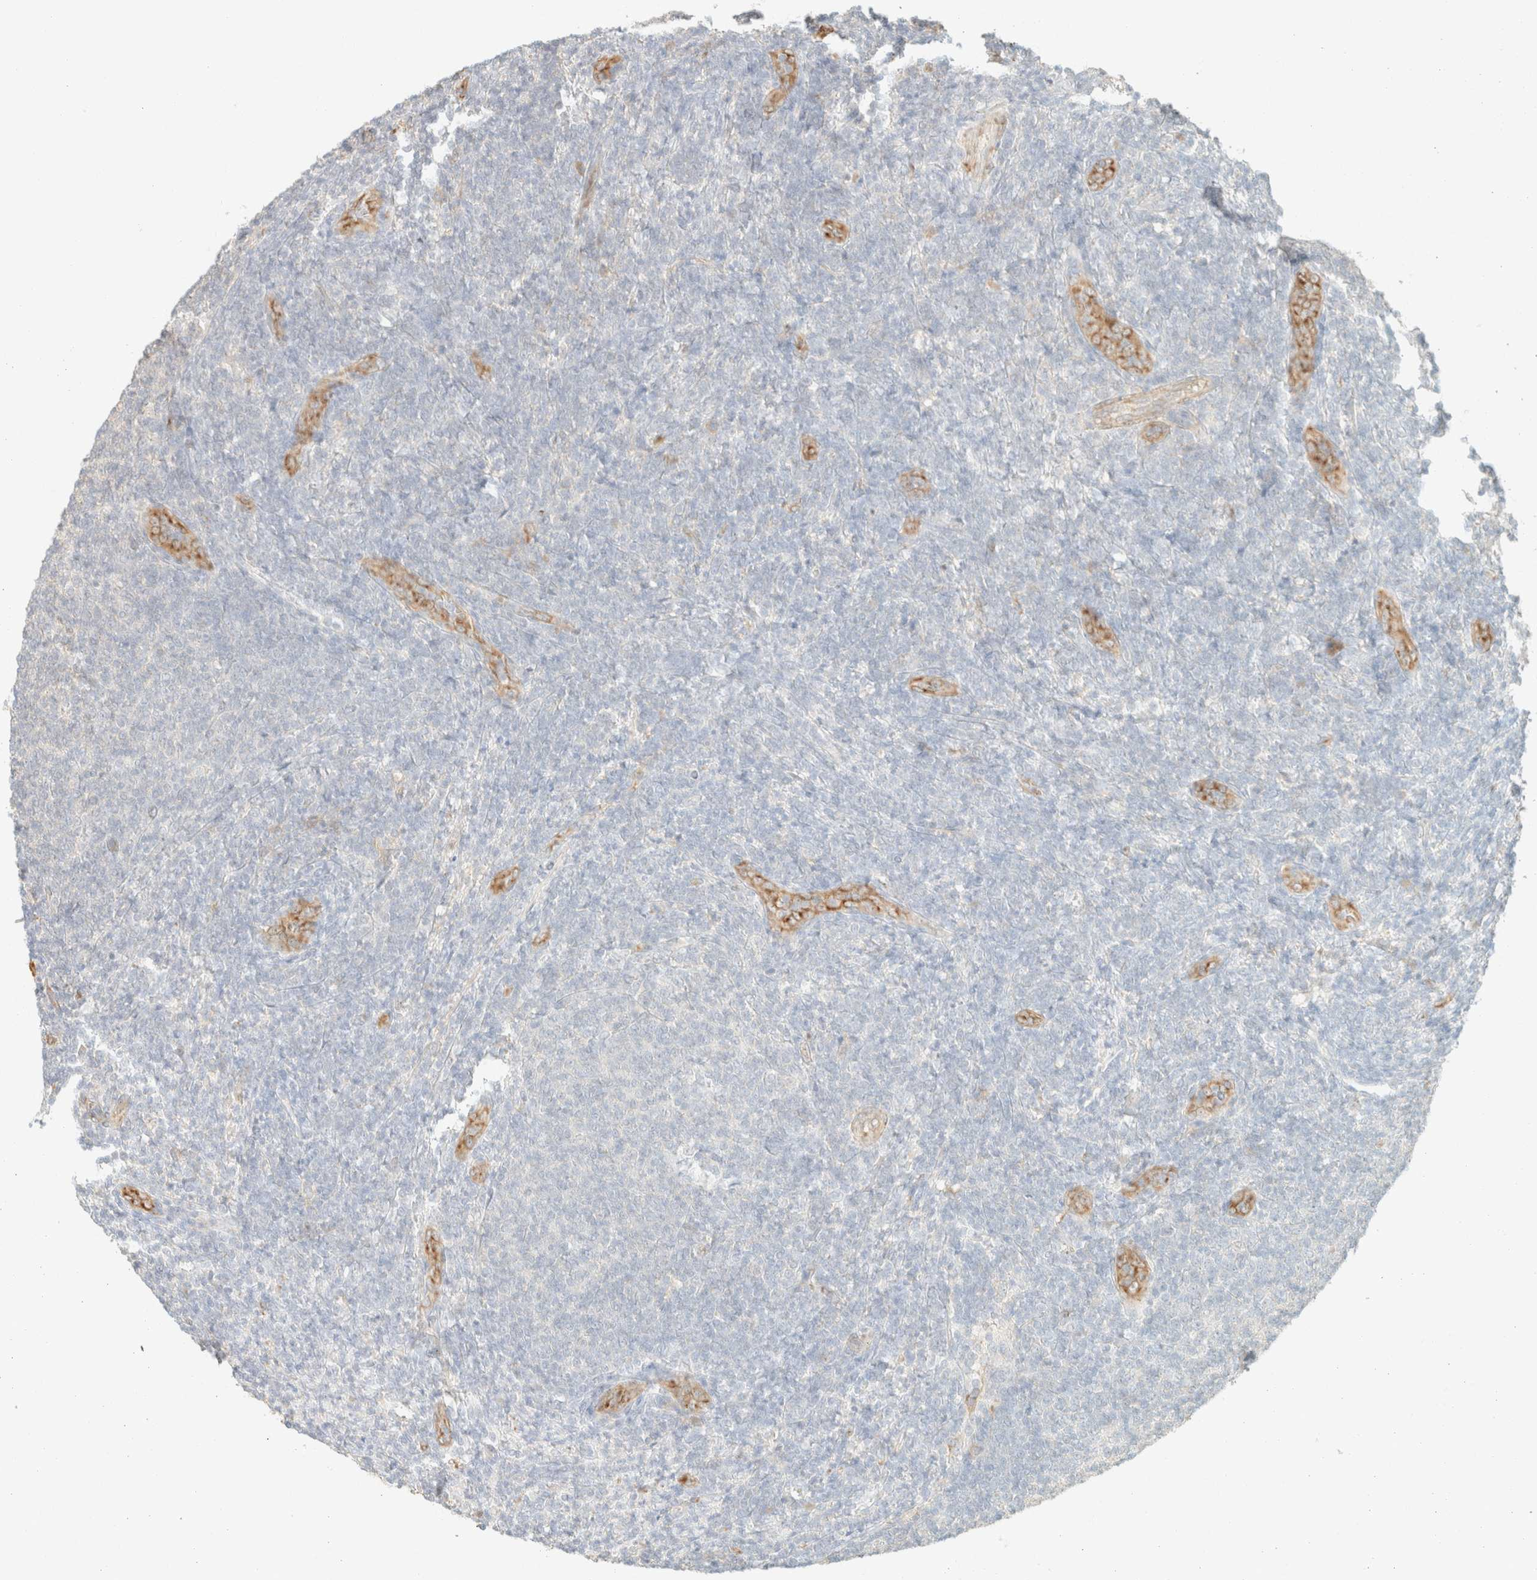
{"staining": {"intensity": "negative", "quantity": "none", "location": "none"}, "tissue": "lymphoma", "cell_type": "Tumor cells", "image_type": "cancer", "snomed": [{"axis": "morphology", "description": "Malignant lymphoma, non-Hodgkin's type, Low grade"}, {"axis": "topography", "description": "Lymph node"}], "caption": "Tumor cells show no significant protein staining in lymphoma.", "gene": "SPARCL1", "patient": {"sex": "male", "age": 66}}